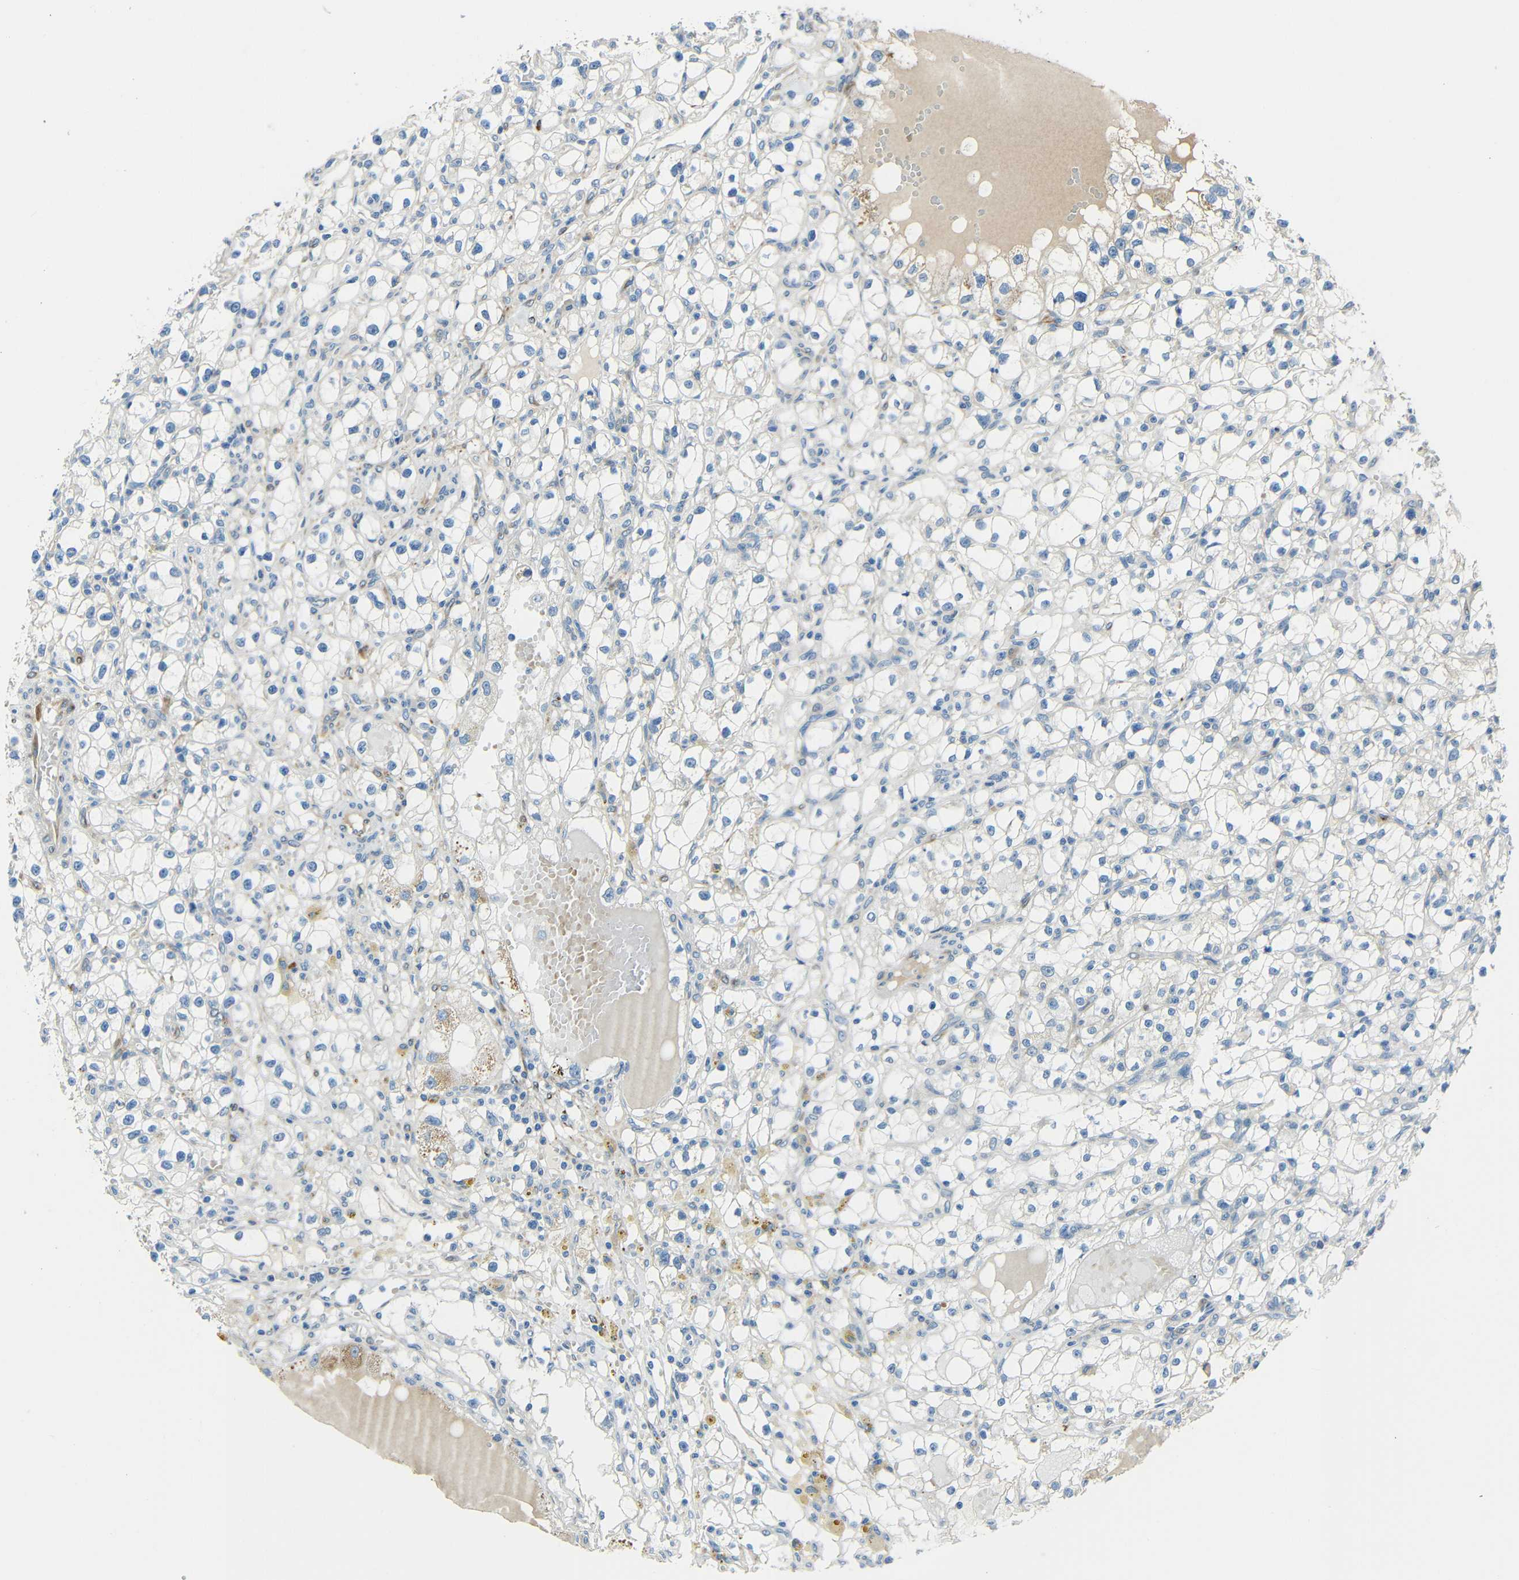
{"staining": {"intensity": "negative", "quantity": "none", "location": "none"}, "tissue": "renal cancer", "cell_type": "Tumor cells", "image_type": "cancer", "snomed": [{"axis": "morphology", "description": "Adenocarcinoma, NOS"}, {"axis": "topography", "description": "Kidney"}], "caption": "DAB immunohistochemical staining of human renal cancer displays no significant staining in tumor cells. Nuclei are stained in blue.", "gene": "DCLK1", "patient": {"sex": "male", "age": 56}}